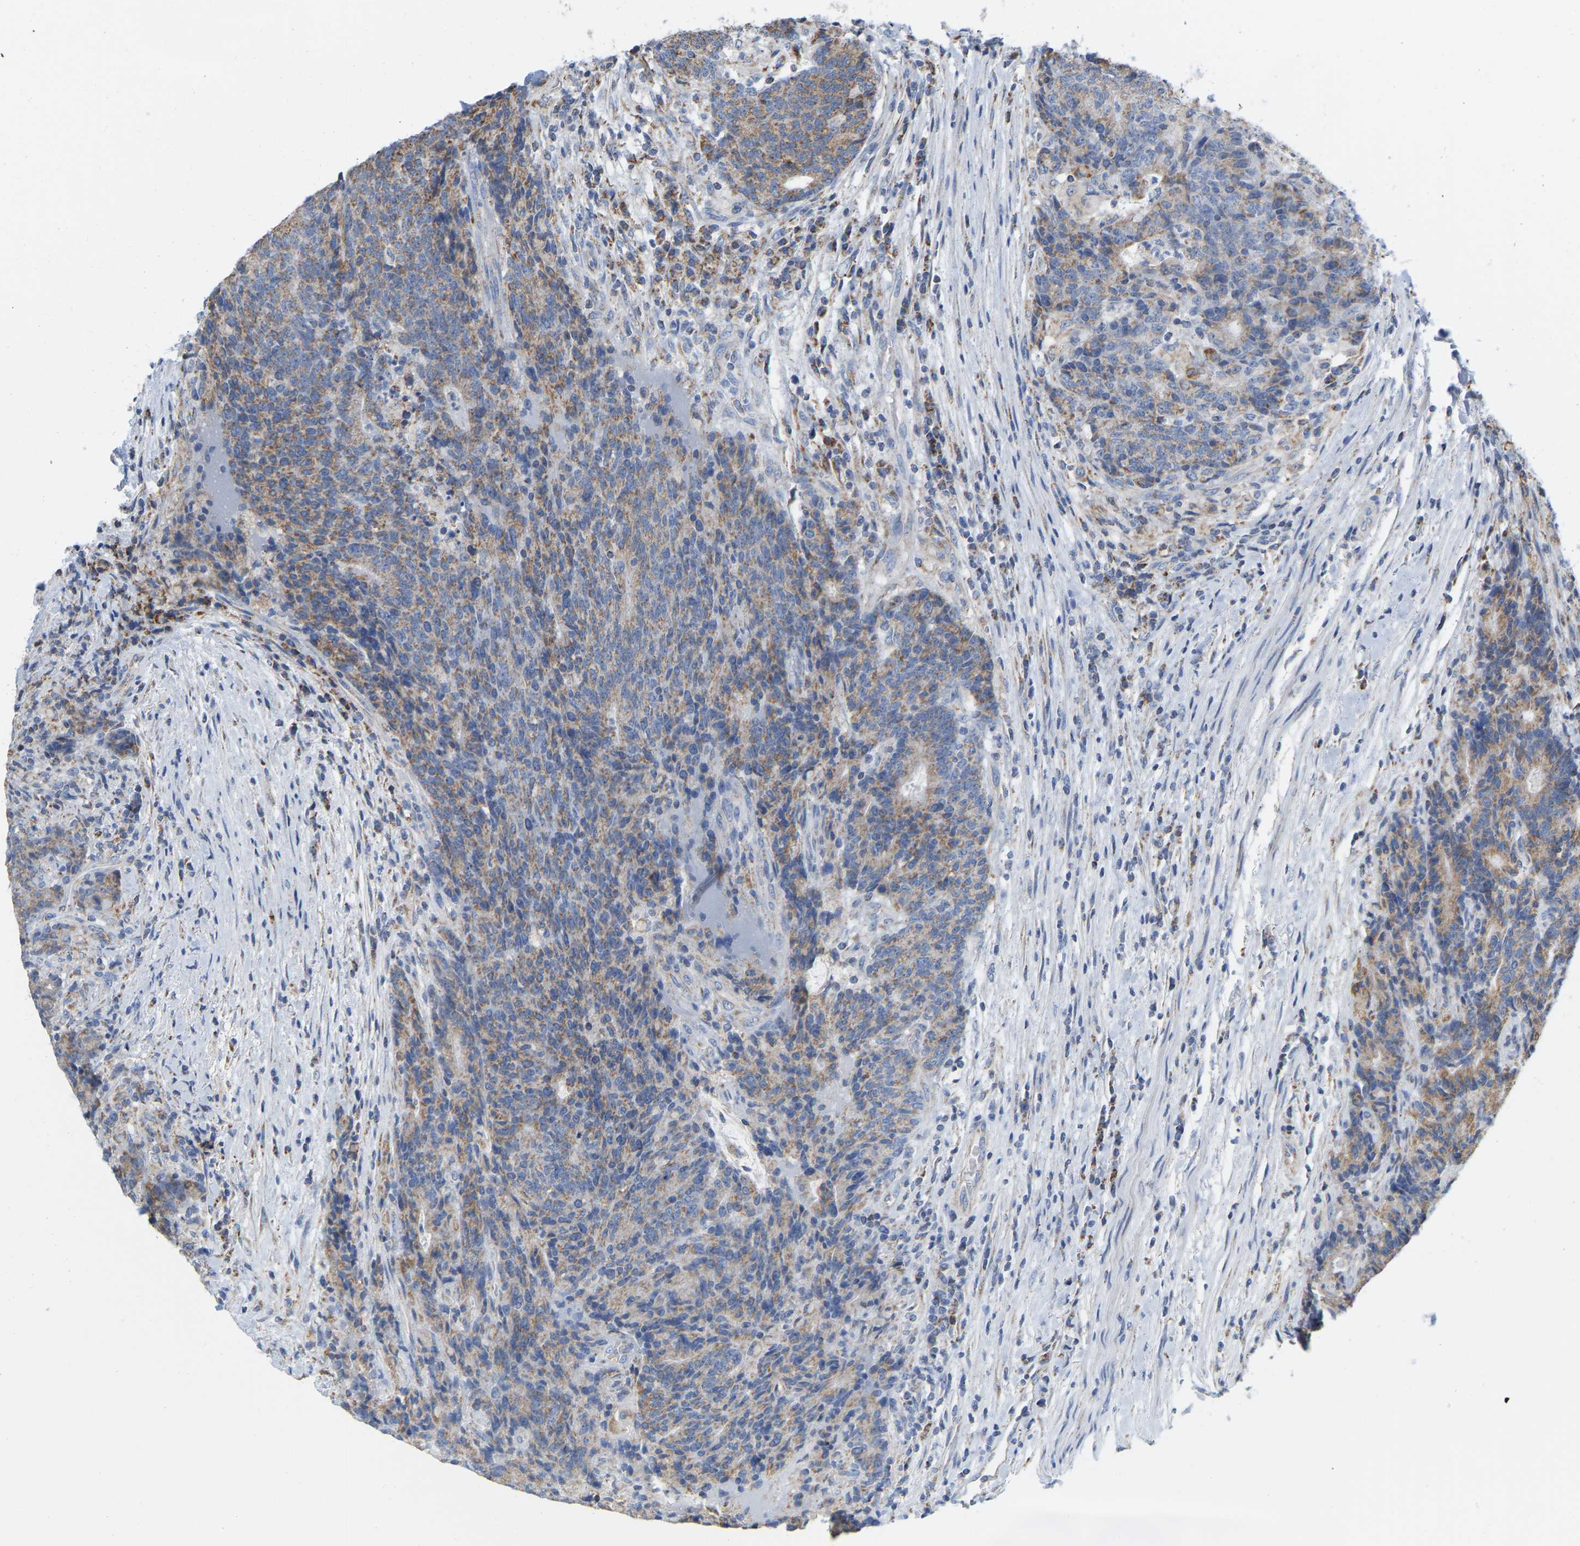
{"staining": {"intensity": "weak", "quantity": ">75%", "location": "cytoplasmic/membranous"}, "tissue": "colorectal cancer", "cell_type": "Tumor cells", "image_type": "cancer", "snomed": [{"axis": "morphology", "description": "Normal tissue, NOS"}, {"axis": "morphology", "description": "Adenocarcinoma, NOS"}, {"axis": "topography", "description": "Colon"}], "caption": "Colorectal adenocarcinoma stained with IHC demonstrates weak cytoplasmic/membranous staining in approximately >75% of tumor cells.", "gene": "CBLB", "patient": {"sex": "female", "age": 75}}